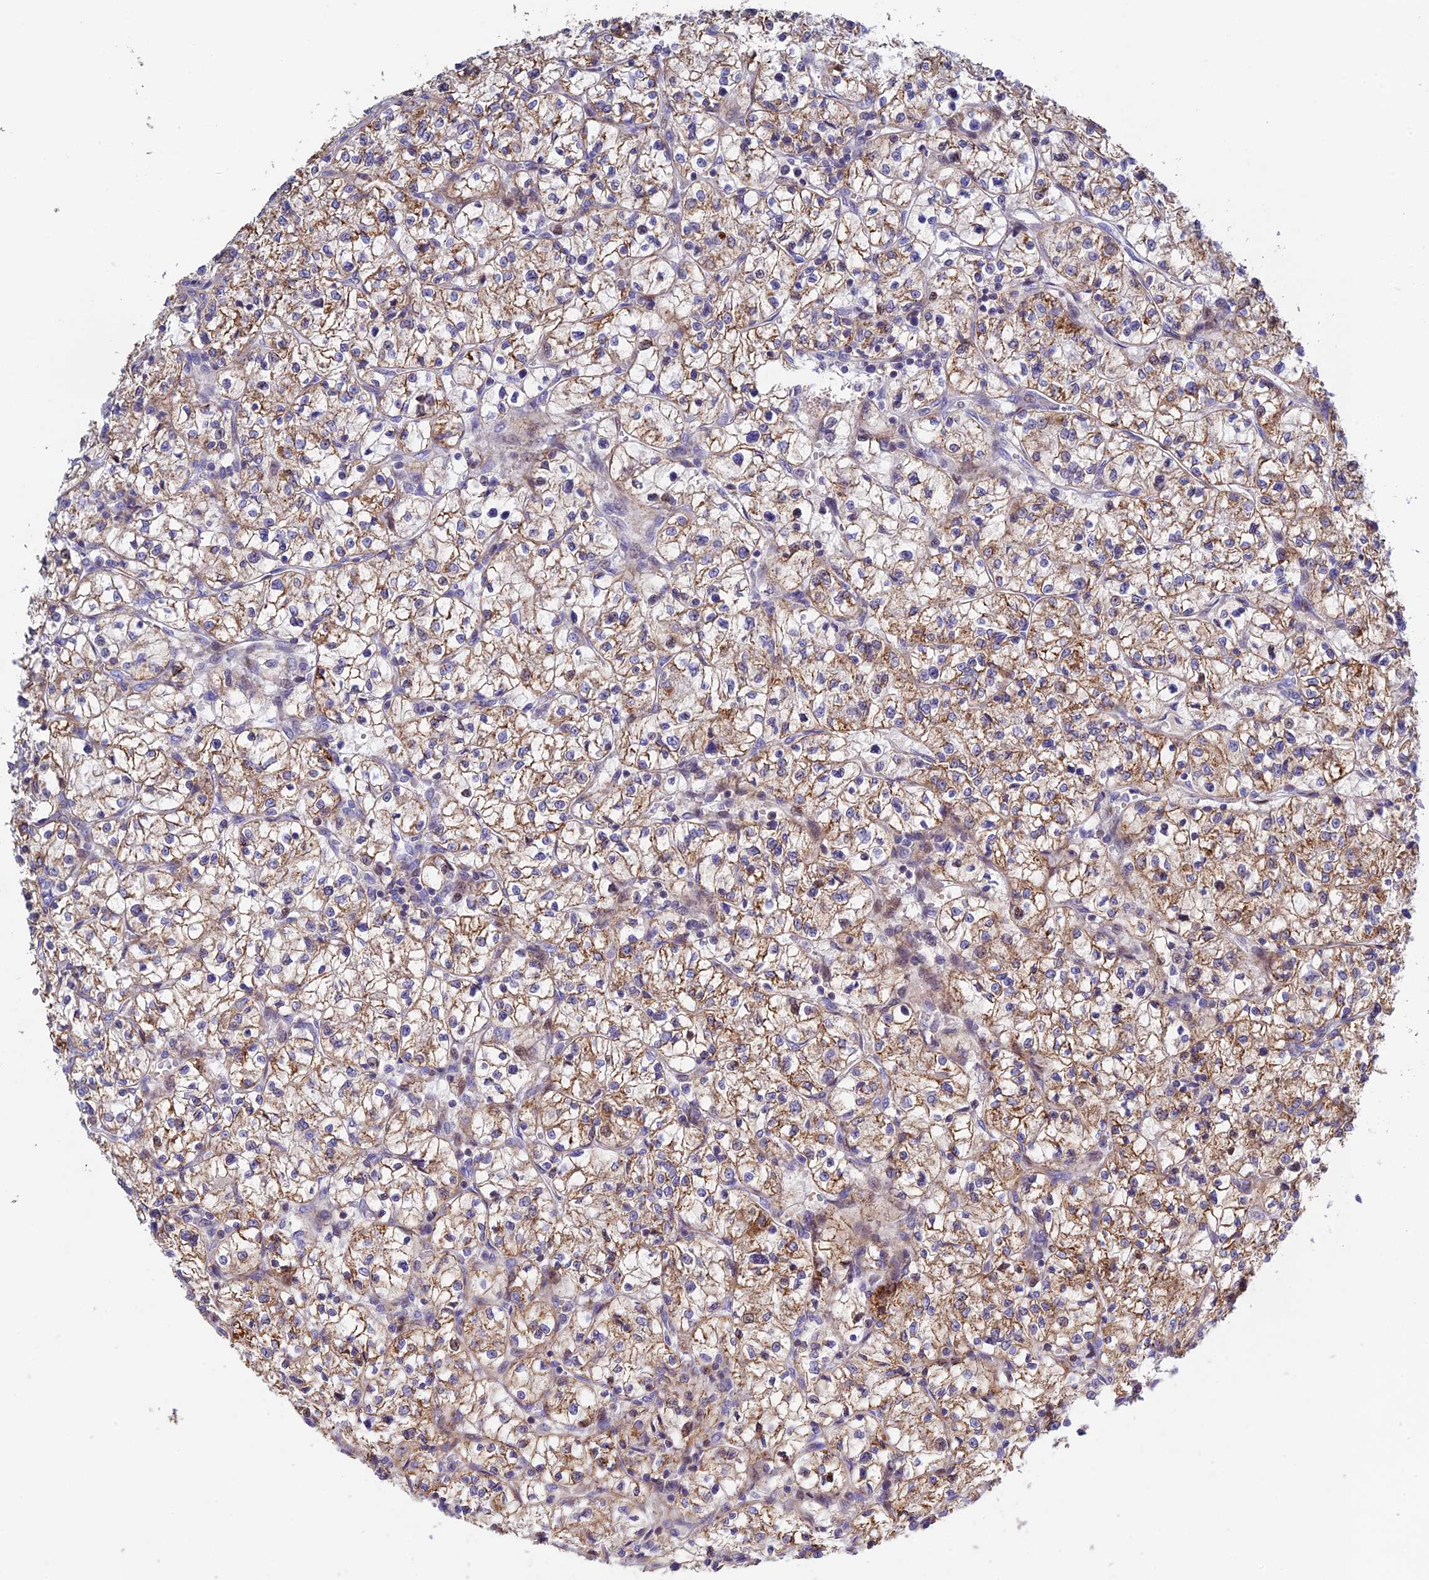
{"staining": {"intensity": "moderate", "quantity": ">75%", "location": "cytoplasmic/membranous"}, "tissue": "renal cancer", "cell_type": "Tumor cells", "image_type": "cancer", "snomed": [{"axis": "morphology", "description": "Adenocarcinoma, NOS"}, {"axis": "topography", "description": "Kidney"}], "caption": "Renal cancer stained for a protein demonstrates moderate cytoplasmic/membranous positivity in tumor cells.", "gene": "PRIM1", "patient": {"sex": "female", "age": 64}}